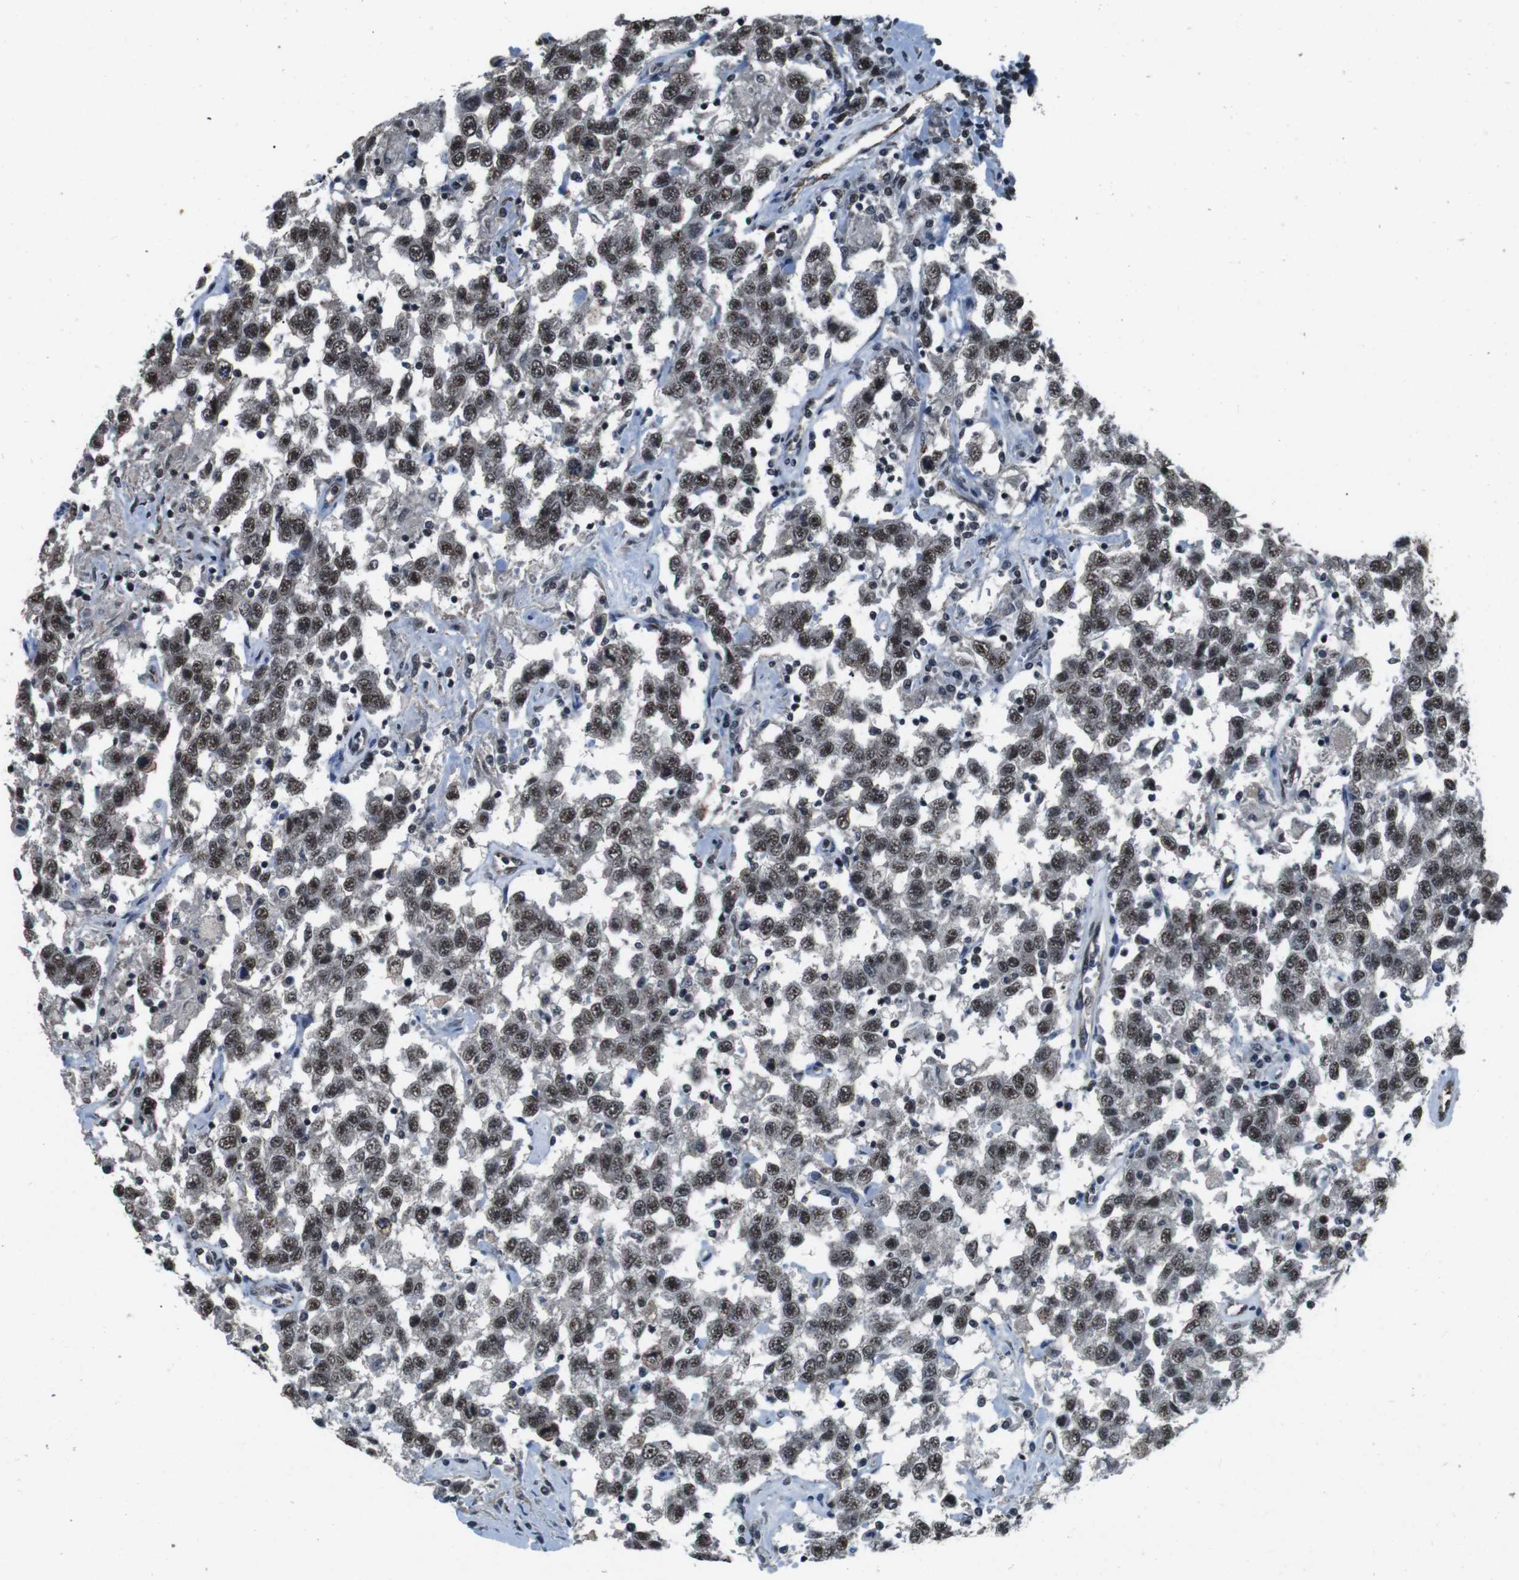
{"staining": {"intensity": "moderate", "quantity": ">75%", "location": "nuclear"}, "tissue": "testis cancer", "cell_type": "Tumor cells", "image_type": "cancer", "snomed": [{"axis": "morphology", "description": "Seminoma, NOS"}, {"axis": "topography", "description": "Testis"}], "caption": "Testis cancer (seminoma) stained with DAB immunohistochemistry (IHC) reveals medium levels of moderate nuclear expression in about >75% of tumor cells.", "gene": "NR4A2", "patient": {"sex": "male", "age": 41}}